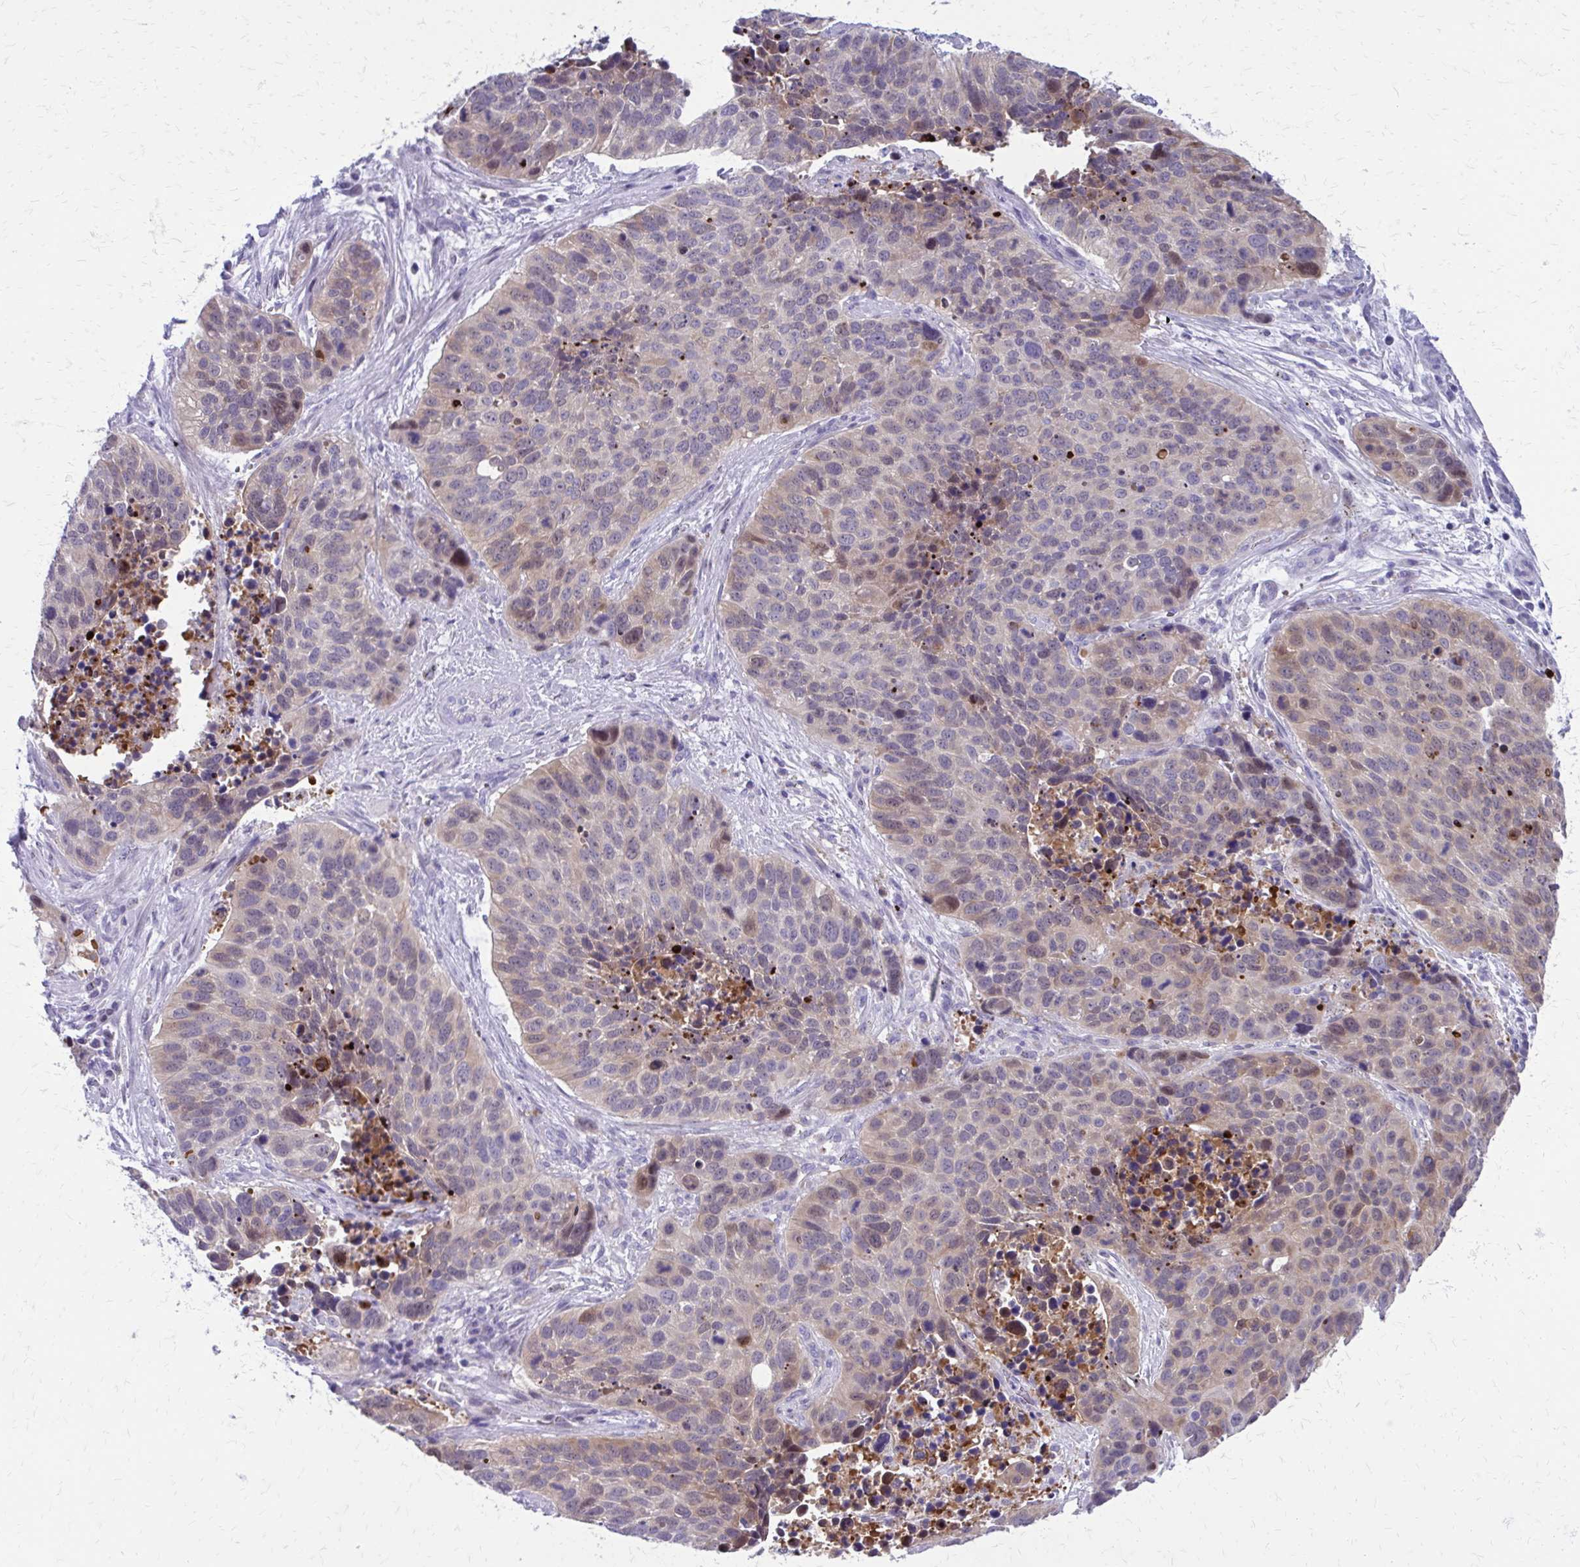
{"staining": {"intensity": "weak", "quantity": "25%-75%", "location": "cytoplasmic/membranous"}, "tissue": "lung cancer", "cell_type": "Tumor cells", "image_type": "cancer", "snomed": [{"axis": "morphology", "description": "Squamous cell carcinoma, NOS"}, {"axis": "topography", "description": "Lung"}], "caption": "A micrograph of lung cancer stained for a protein demonstrates weak cytoplasmic/membranous brown staining in tumor cells.", "gene": "LCN15", "patient": {"sex": "male", "age": 62}}